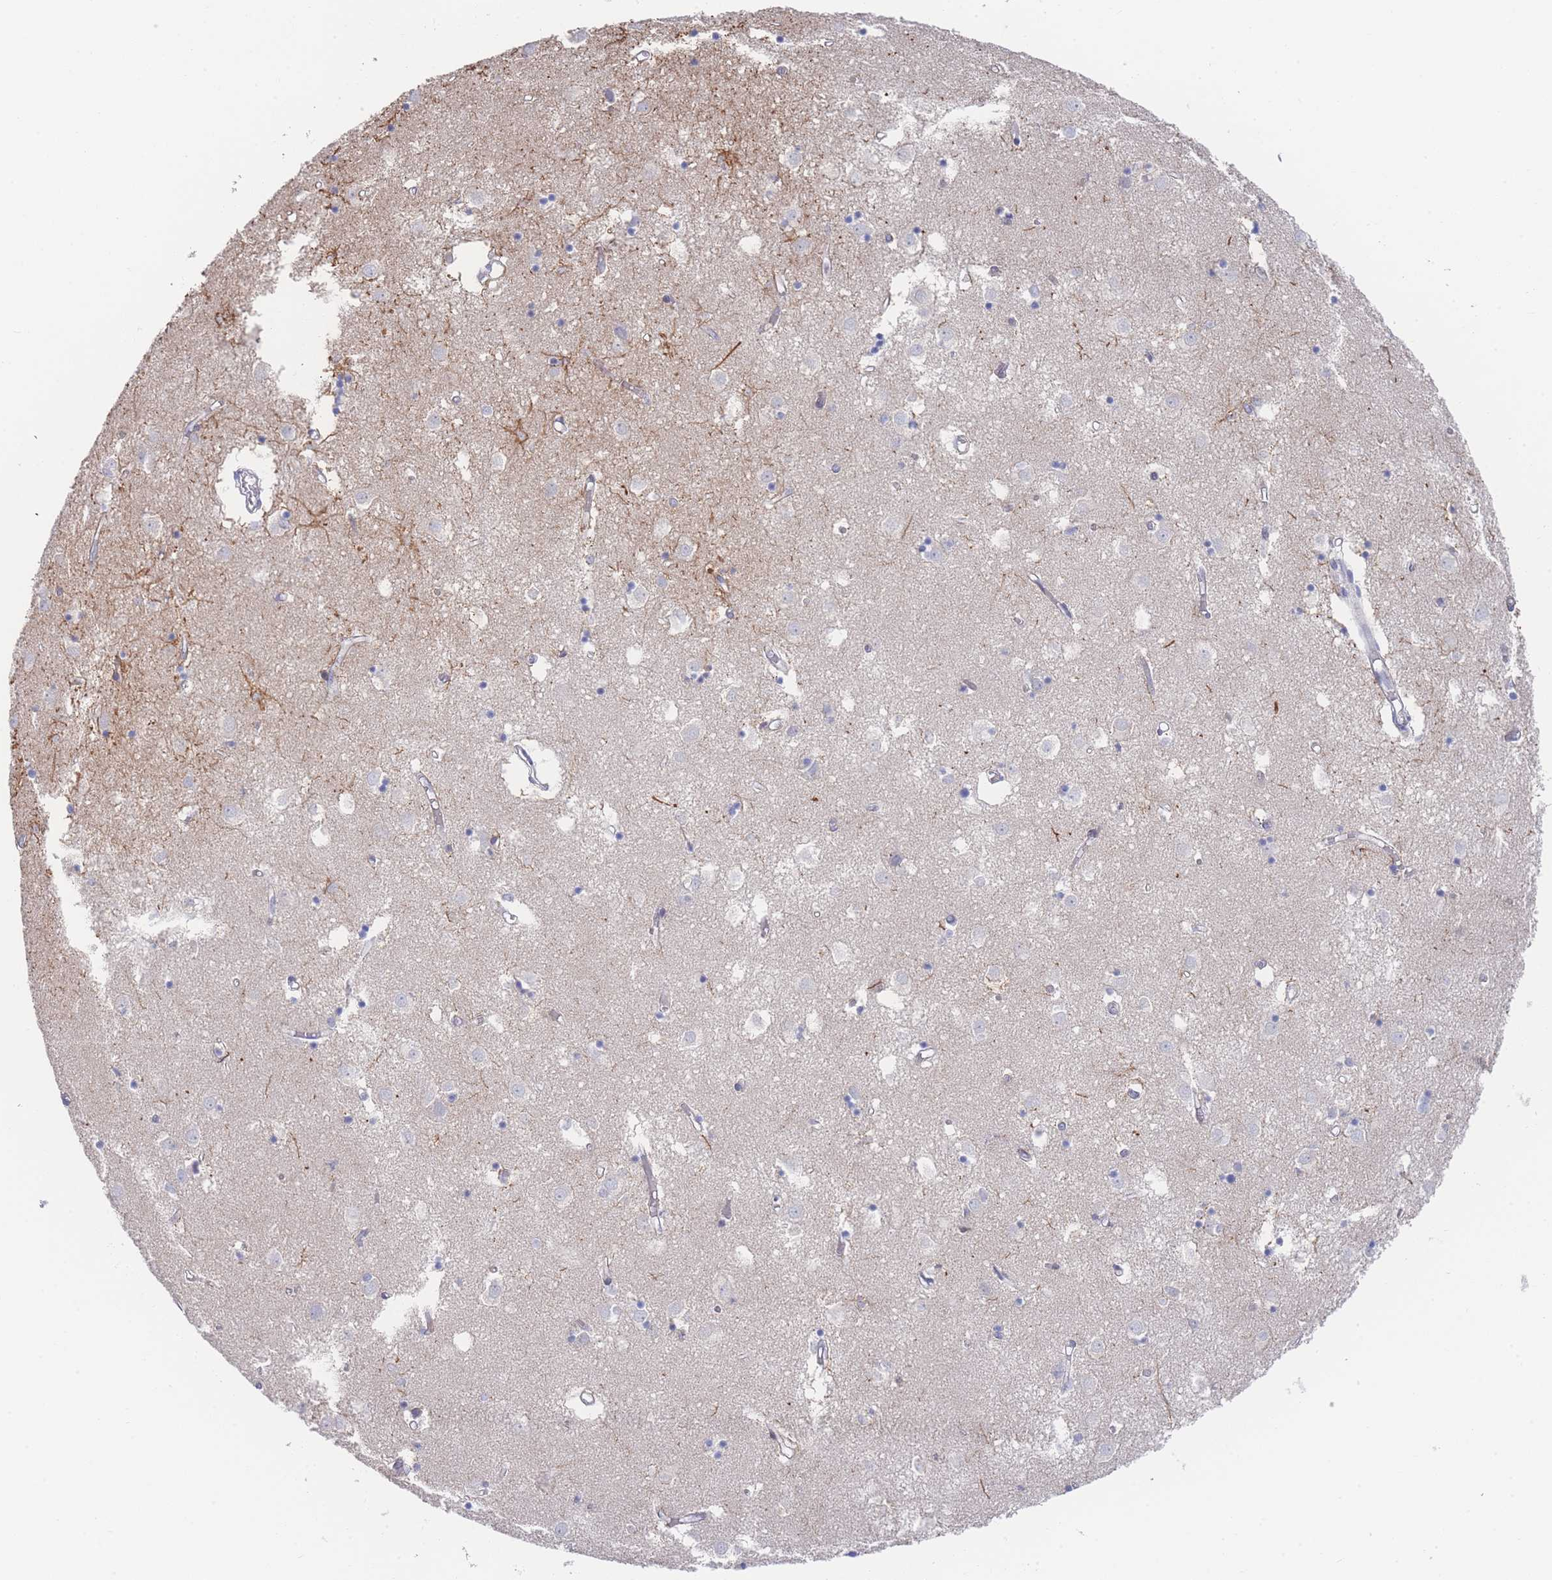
{"staining": {"intensity": "negative", "quantity": "none", "location": "none"}, "tissue": "caudate", "cell_type": "Glial cells", "image_type": "normal", "snomed": [{"axis": "morphology", "description": "Normal tissue, NOS"}, {"axis": "topography", "description": "Lateral ventricle wall"}], "caption": "Immunohistochemical staining of normal human caudate shows no significant staining in glial cells.", "gene": "ZNF142", "patient": {"sex": "male", "age": 70}}